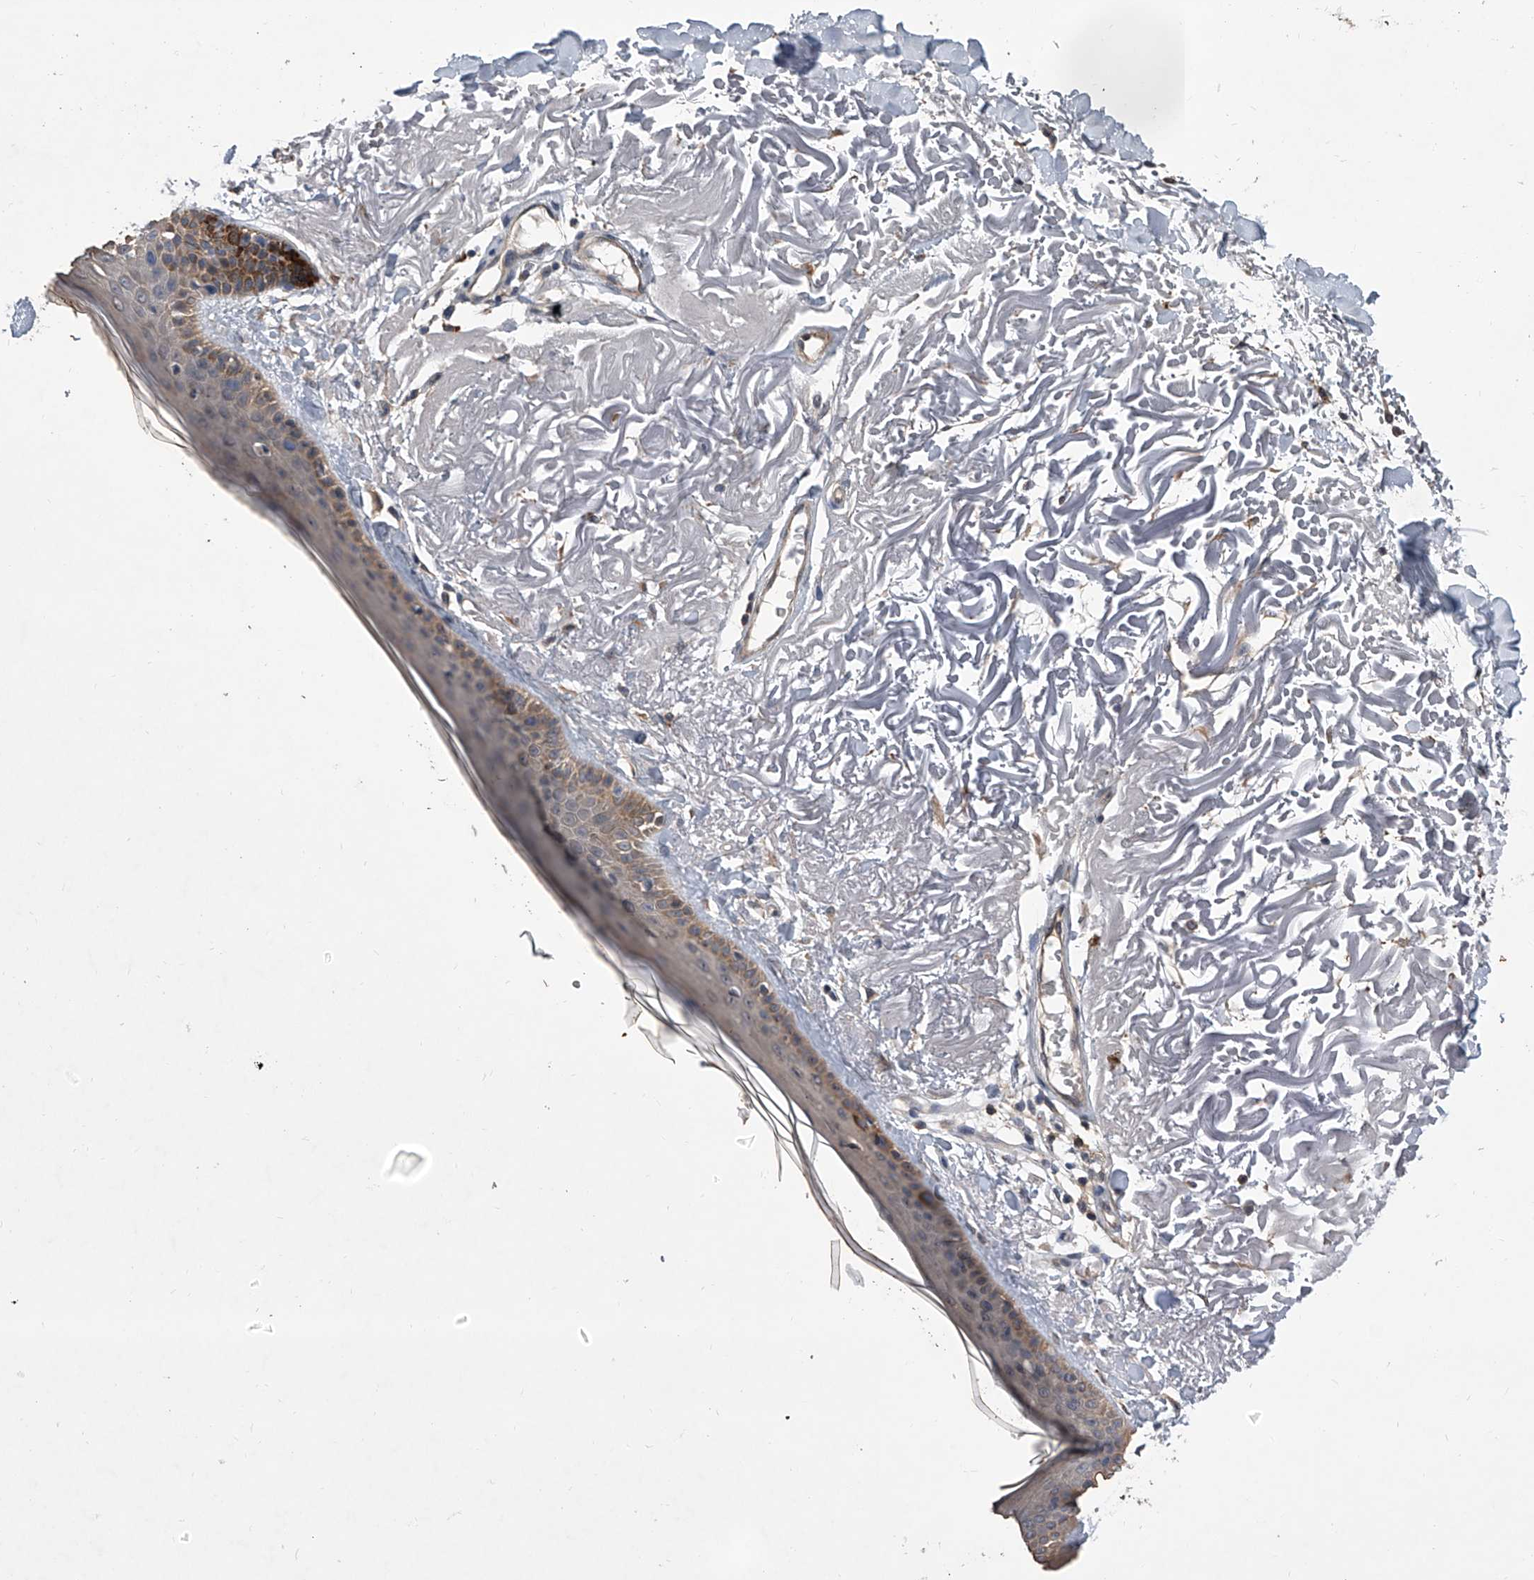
{"staining": {"intensity": "moderate", "quantity": ">75%", "location": "cytoplasmic/membranous"}, "tissue": "skin", "cell_type": "Fibroblasts", "image_type": "normal", "snomed": [{"axis": "morphology", "description": "Normal tissue, NOS"}, {"axis": "topography", "description": "Skin"}, {"axis": "topography", "description": "Skeletal muscle"}], "caption": "Immunohistochemistry (IHC) photomicrograph of unremarkable skin: skin stained using IHC exhibits medium levels of moderate protein expression localized specifically in the cytoplasmic/membranous of fibroblasts, appearing as a cytoplasmic/membranous brown color.", "gene": "BHLHE23", "patient": {"sex": "male", "age": 83}}